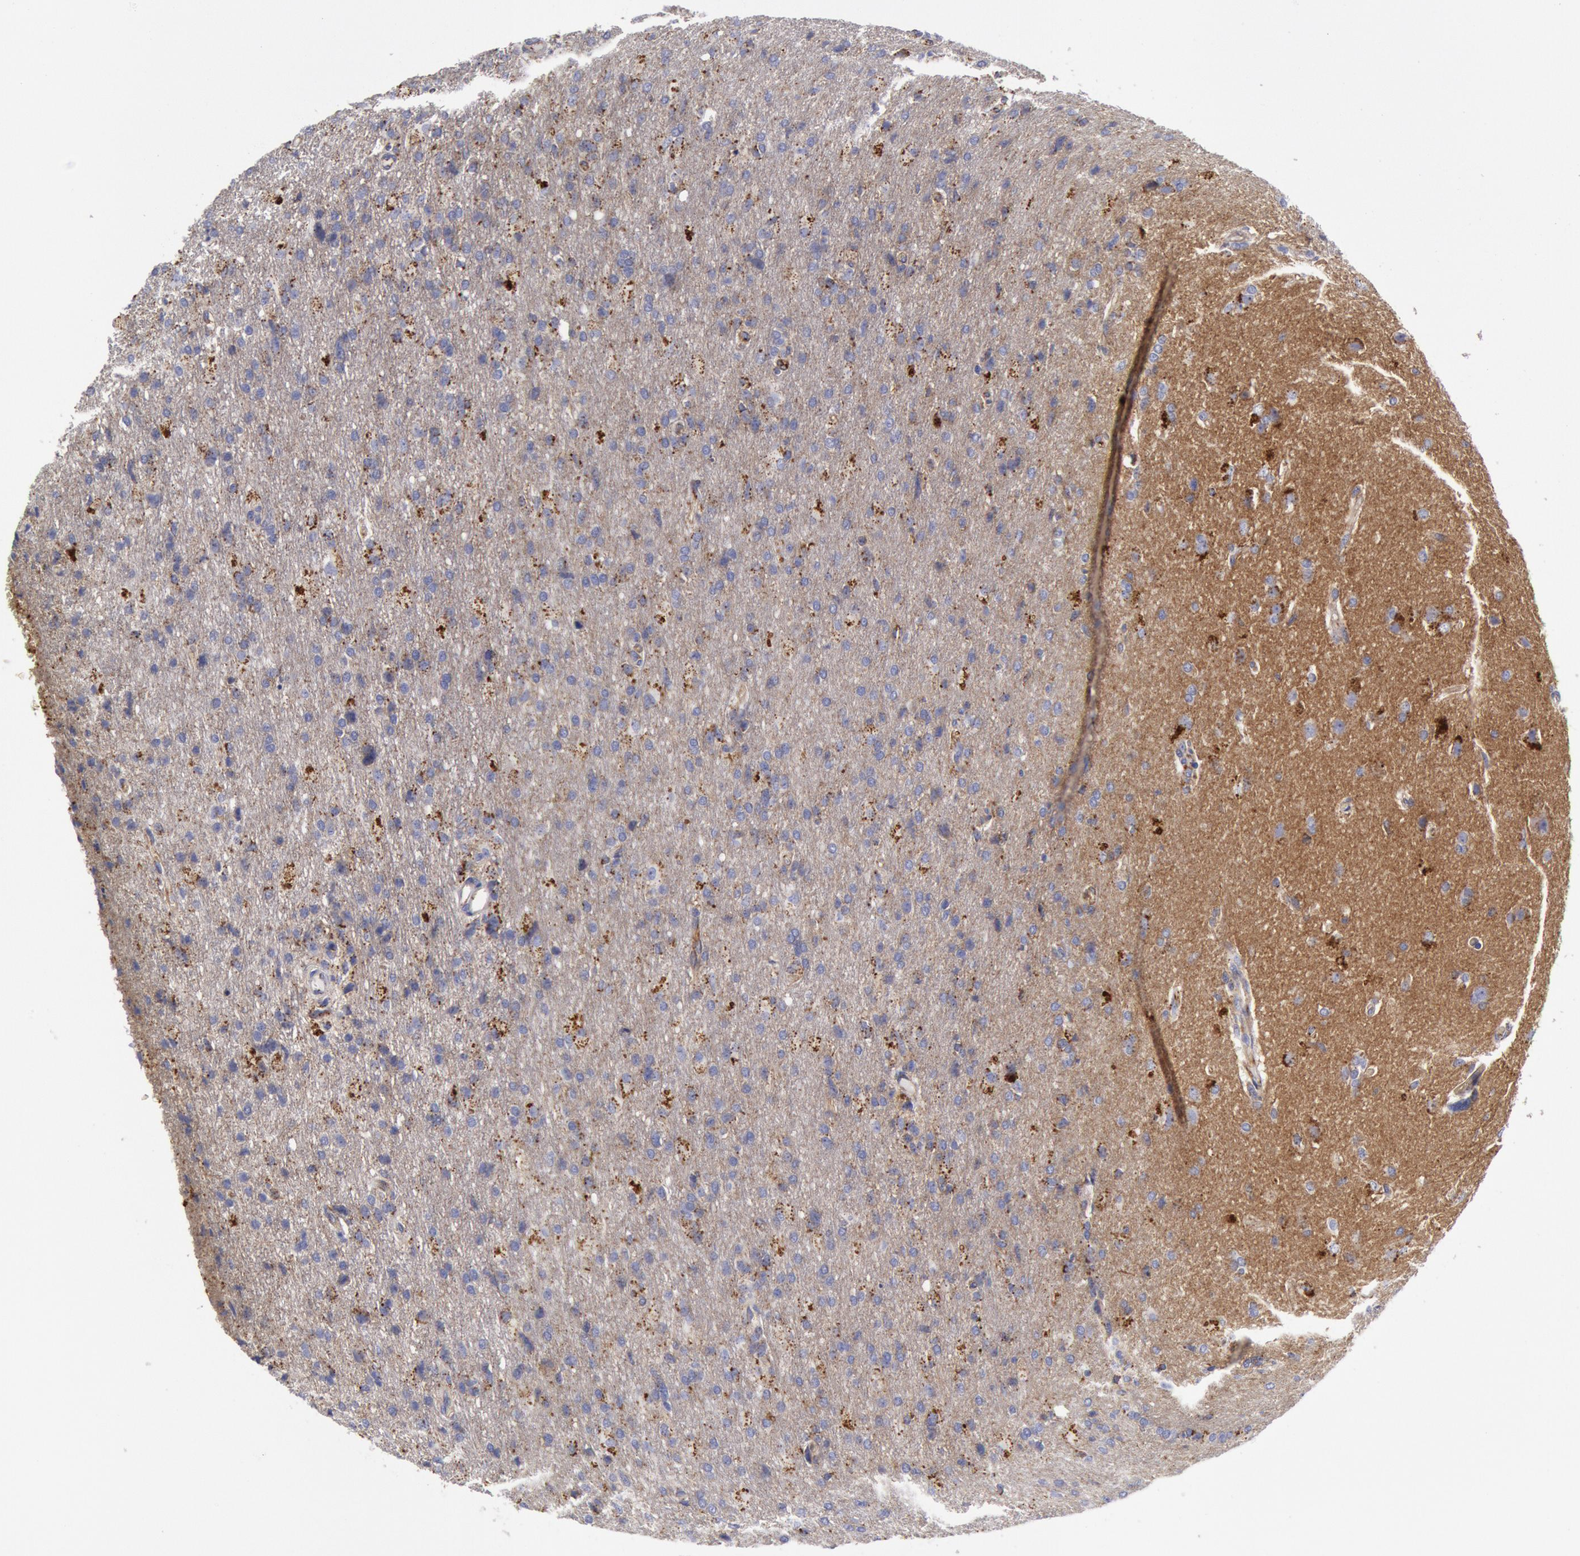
{"staining": {"intensity": "negative", "quantity": "none", "location": "none"}, "tissue": "glioma", "cell_type": "Tumor cells", "image_type": "cancer", "snomed": [{"axis": "morphology", "description": "Glioma, malignant, High grade"}, {"axis": "topography", "description": "Brain"}], "caption": "A high-resolution photomicrograph shows immunohistochemistry staining of glioma, which reveals no significant expression in tumor cells. (DAB IHC visualized using brightfield microscopy, high magnification).", "gene": "FLOT1", "patient": {"sex": "male", "age": 68}}